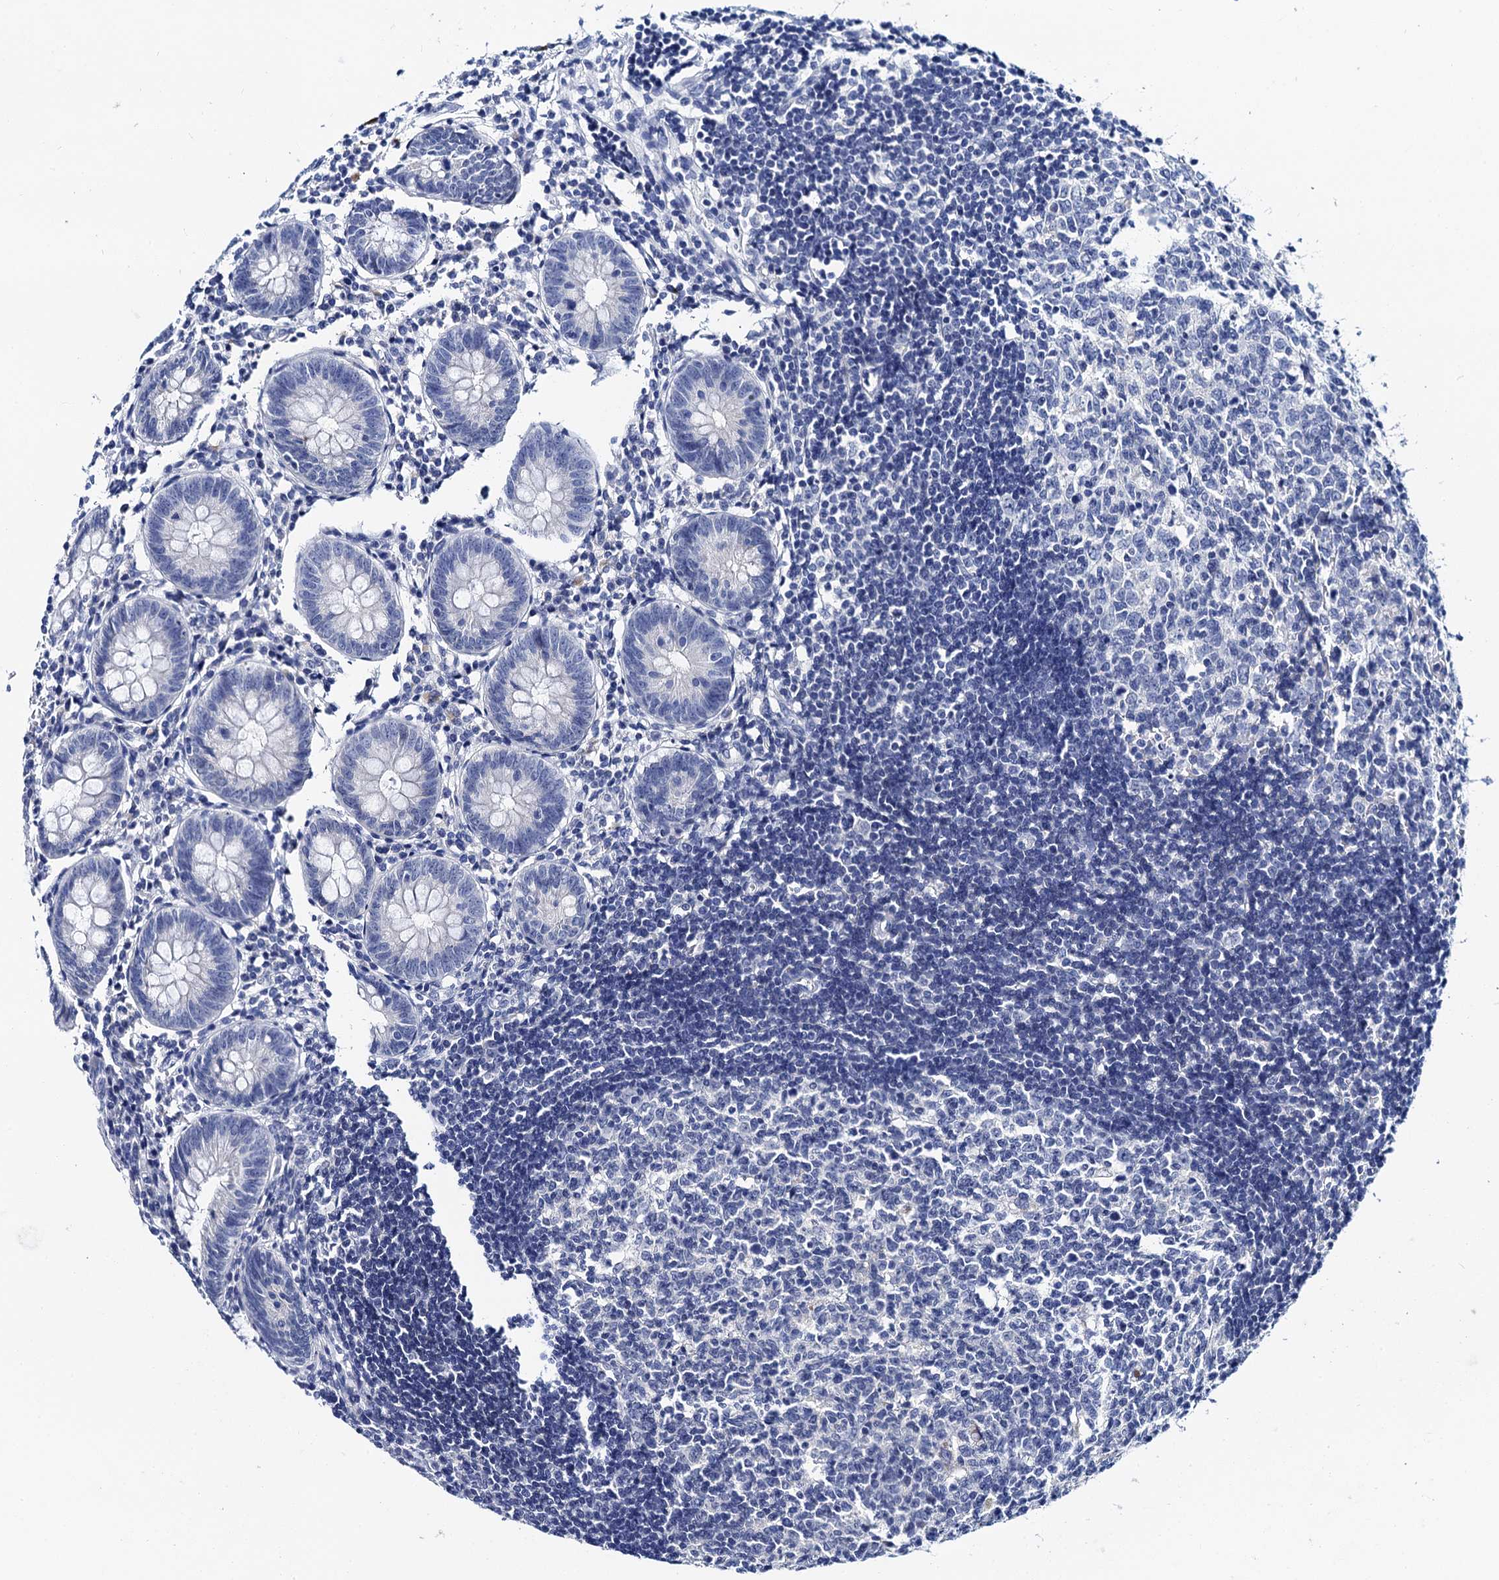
{"staining": {"intensity": "negative", "quantity": "none", "location": "none"}, "tissue": "appendix", "cell_type": "Glandular cells", "image_type": "normal", "snomed": [{"axis": "morphology", "description": "Normal tissue, NOS"}, {"axis": "topography", "description": "Appendix"}], "caption": "Image shows no protein staining in glandular cells of benign appendix.", "gene": "LYPD3", "patient": {"sex": "female", "age": 54}}